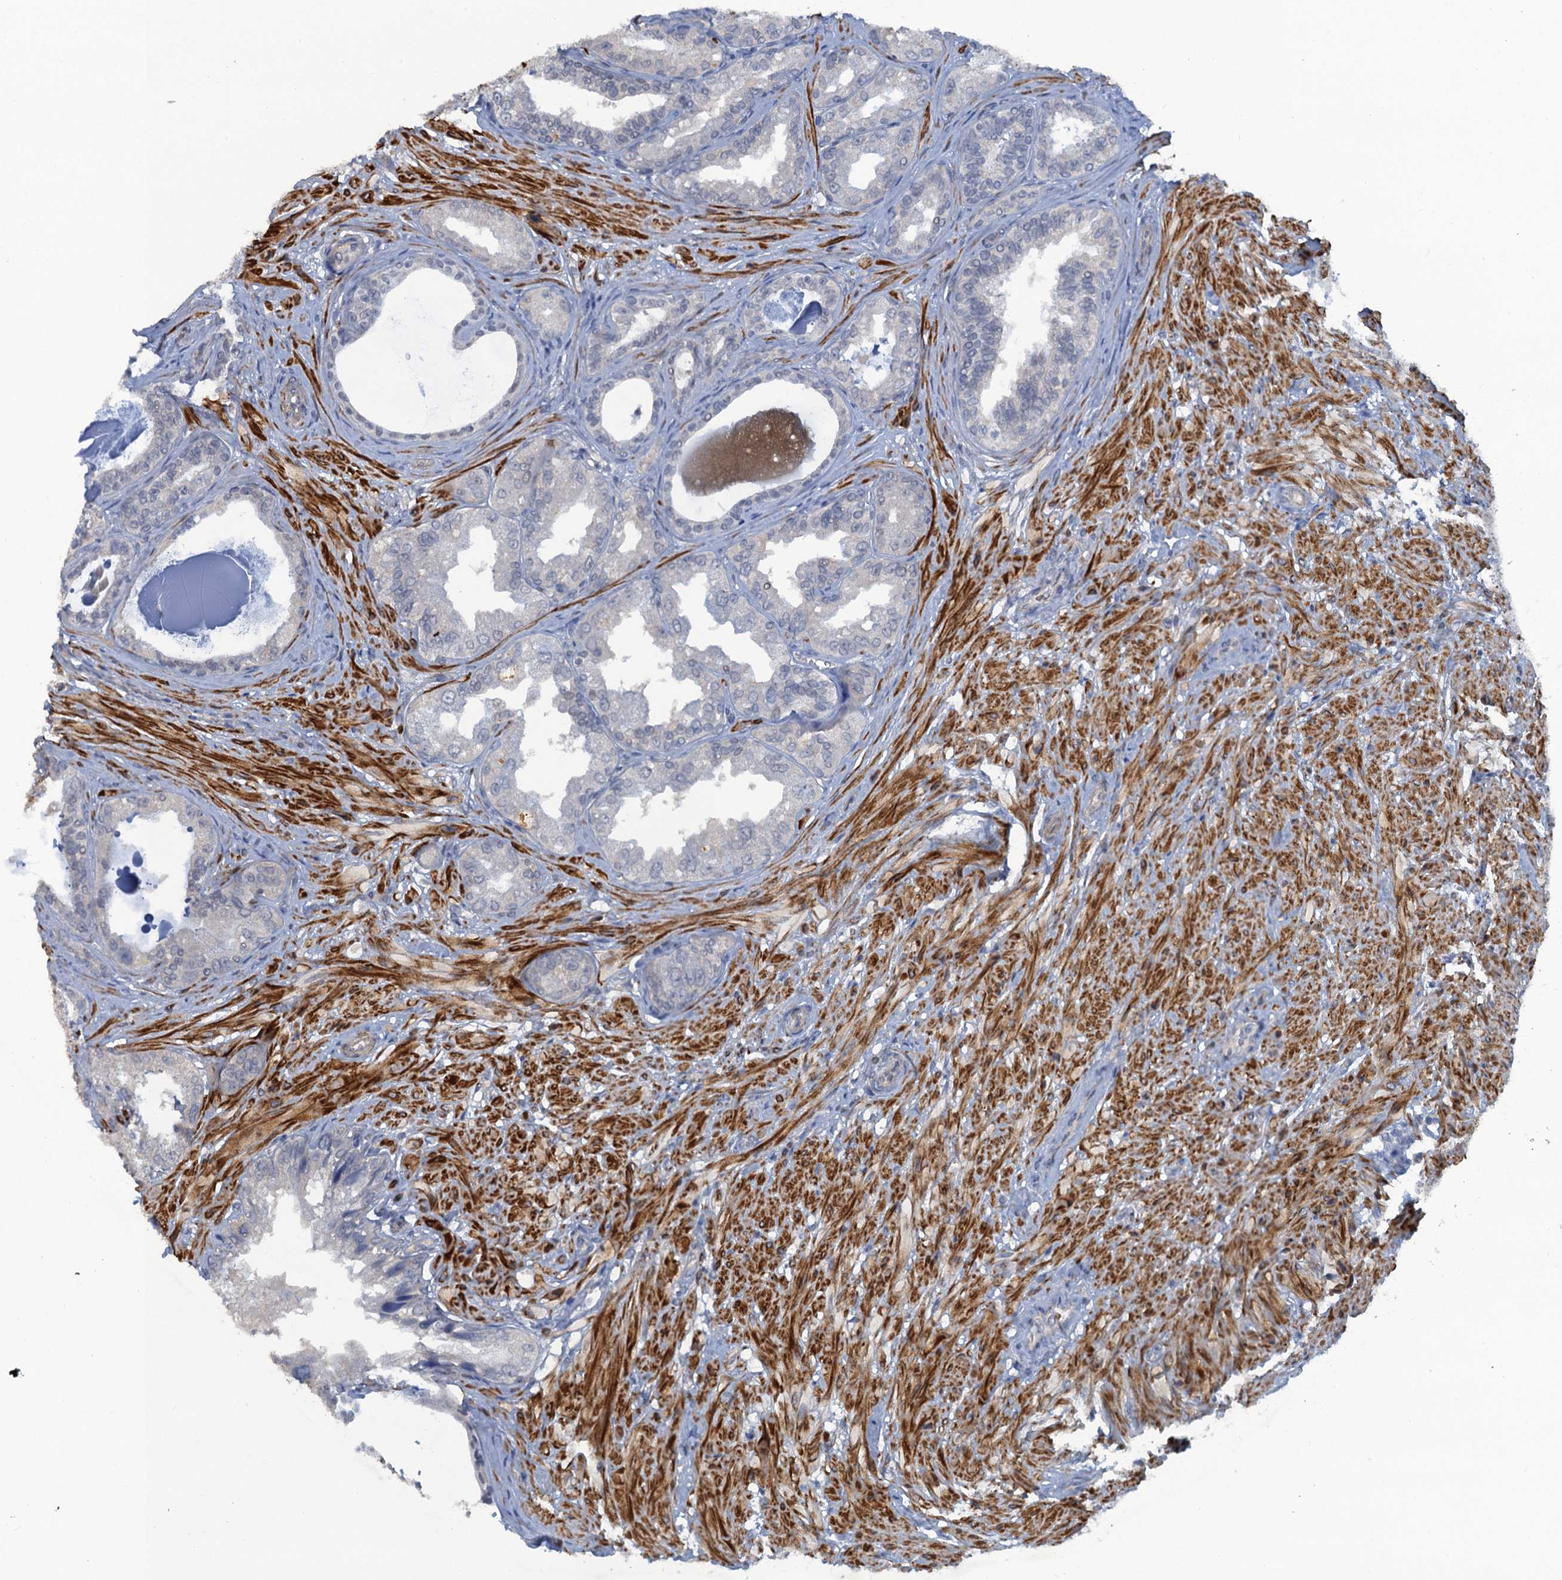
{"staining": {"intensity": "negative", "quantity": "none", "location": "none"}, "tissue": "seminal vesicle", "cell_type": "Glandular cells", "image_type": "normal", "snomed": [{"axis": "morphology", "description": "Normal tissue, NOS"}, {"axis": "topography", "description": "Seminal veicle"}, {"axis": "topography", "description": "Peripheral nerve tissue"}], "caption": "Seminal vesicle was stained to show a protein in brown. There is no significant expression in glandular cells. (DAB IHC, high magnification).", "gene": "MYO16", "patient": {"sex": "male", "age": 63}}